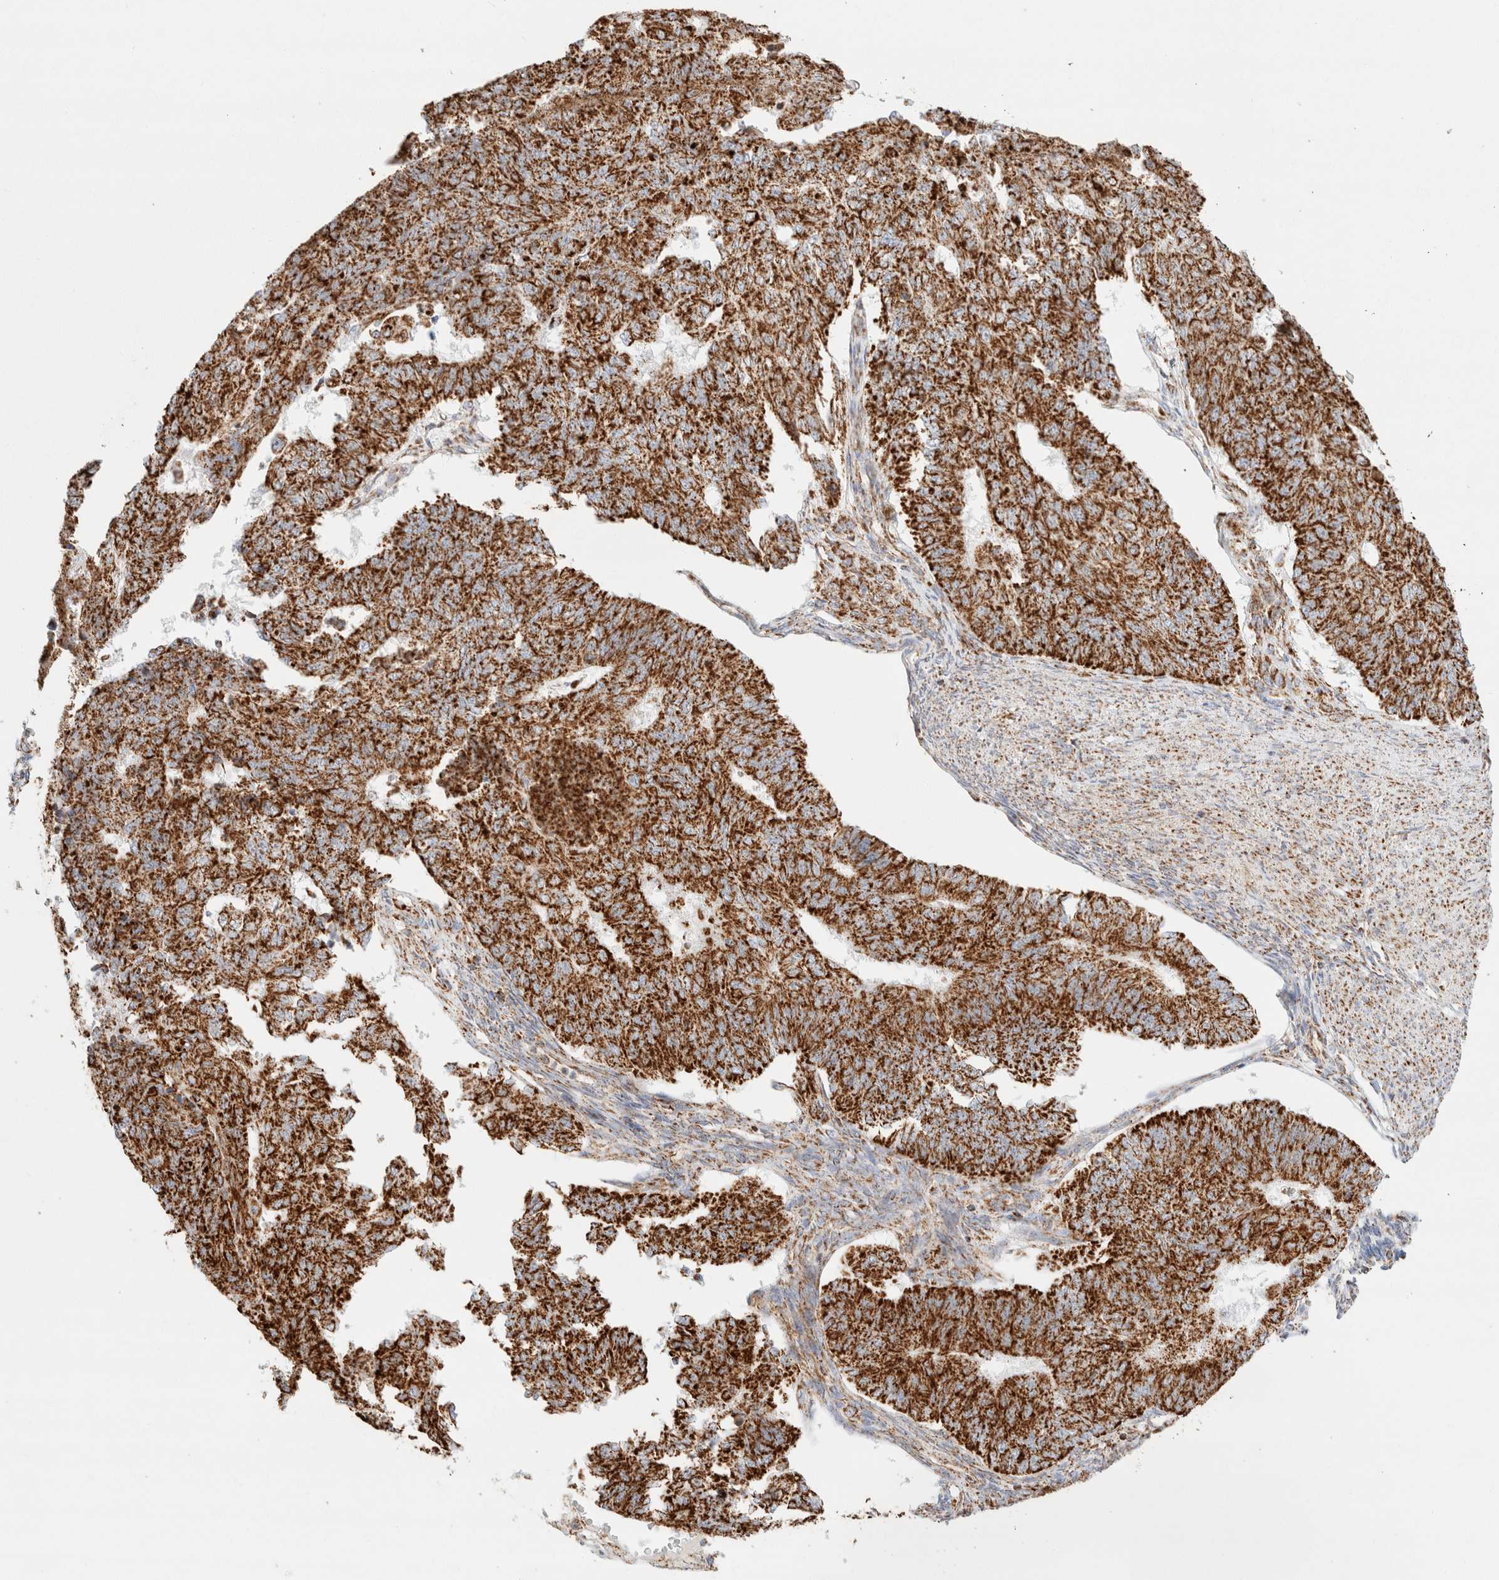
{"staining": {"intensity": "strong", "quantity": ">75%", "location": "cytoplasmic/membranous"}, "tissue": "endometrial cancer", "cell_type": "Tumor cells", "image_type": "cancer", "snomed": [{"axis": "morphology", "description": "Adenocarcinoma, NOS"}, {"axis": "topography", "description": "Endometrium"}], "caption": "Strong cytoplasmic/membranous protein staining is present in about >75% of tumor cells in endometrial cancer.", "gene": "PHB2", "patient": {"sex": "female", "age": 32}}